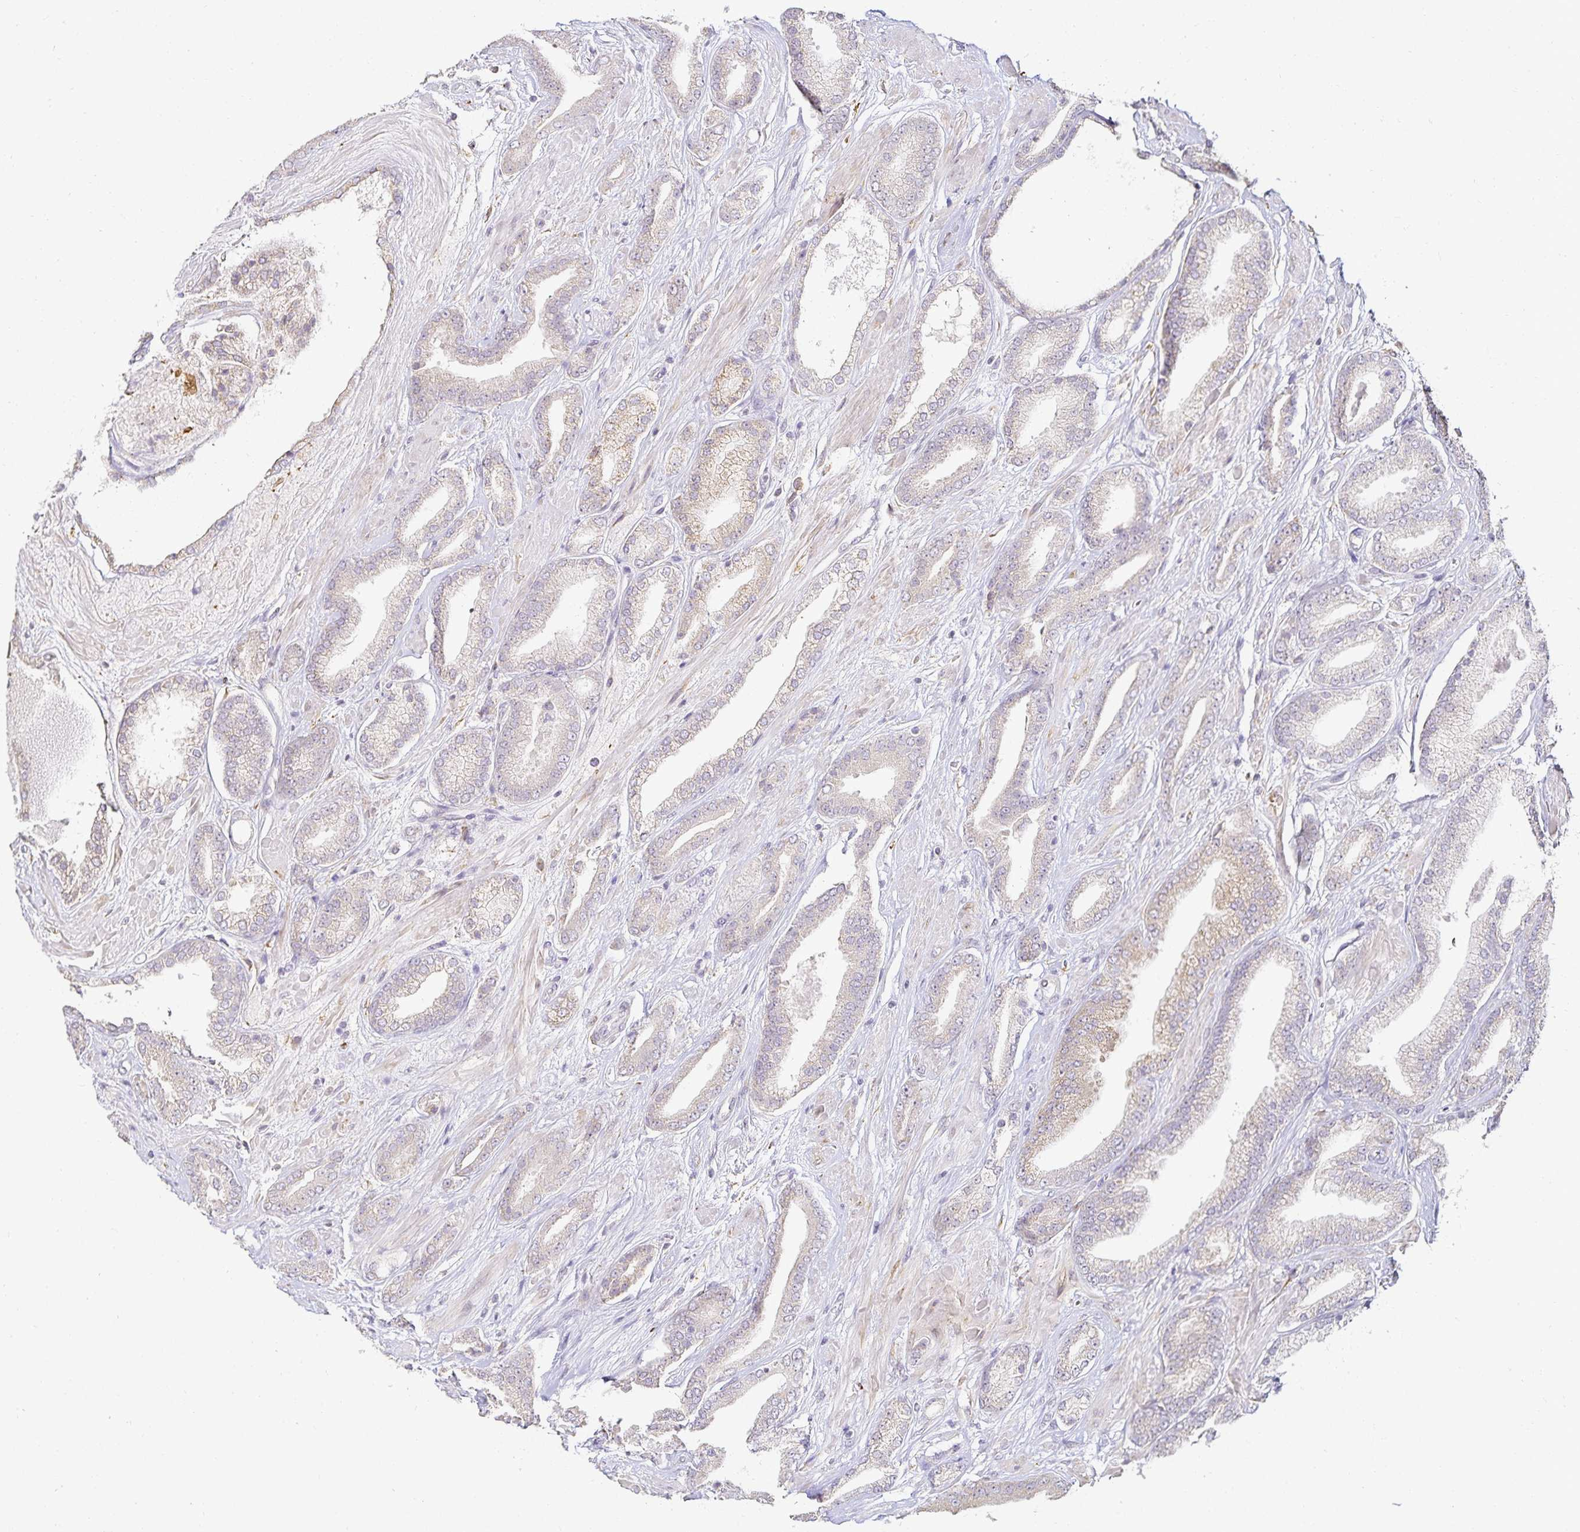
{"staining": {"intensity": "weak", "quantity": "<25%", "location": "cytoplasmic/membranous"}, "tissue": "prostate cancer", "cell_type": "Tumor cells", "image_type": "cancer", "snomed": [{"axis": "morphology", "description": "Adenocarcinoma, High grade"}, {"axis": "topography", "description": "Prostate"}], "caption": "DAB (3,3'-diaminobenzidine) immunohistochemical staining of human prostate adenocarcinoma (high-grade) reveals no significant staining in tumor cells. (Immunohistochemistry, brightfield microscopy, high magnification).", "gene": "GP2", "patient": {"sex": "male", "age": 56}}